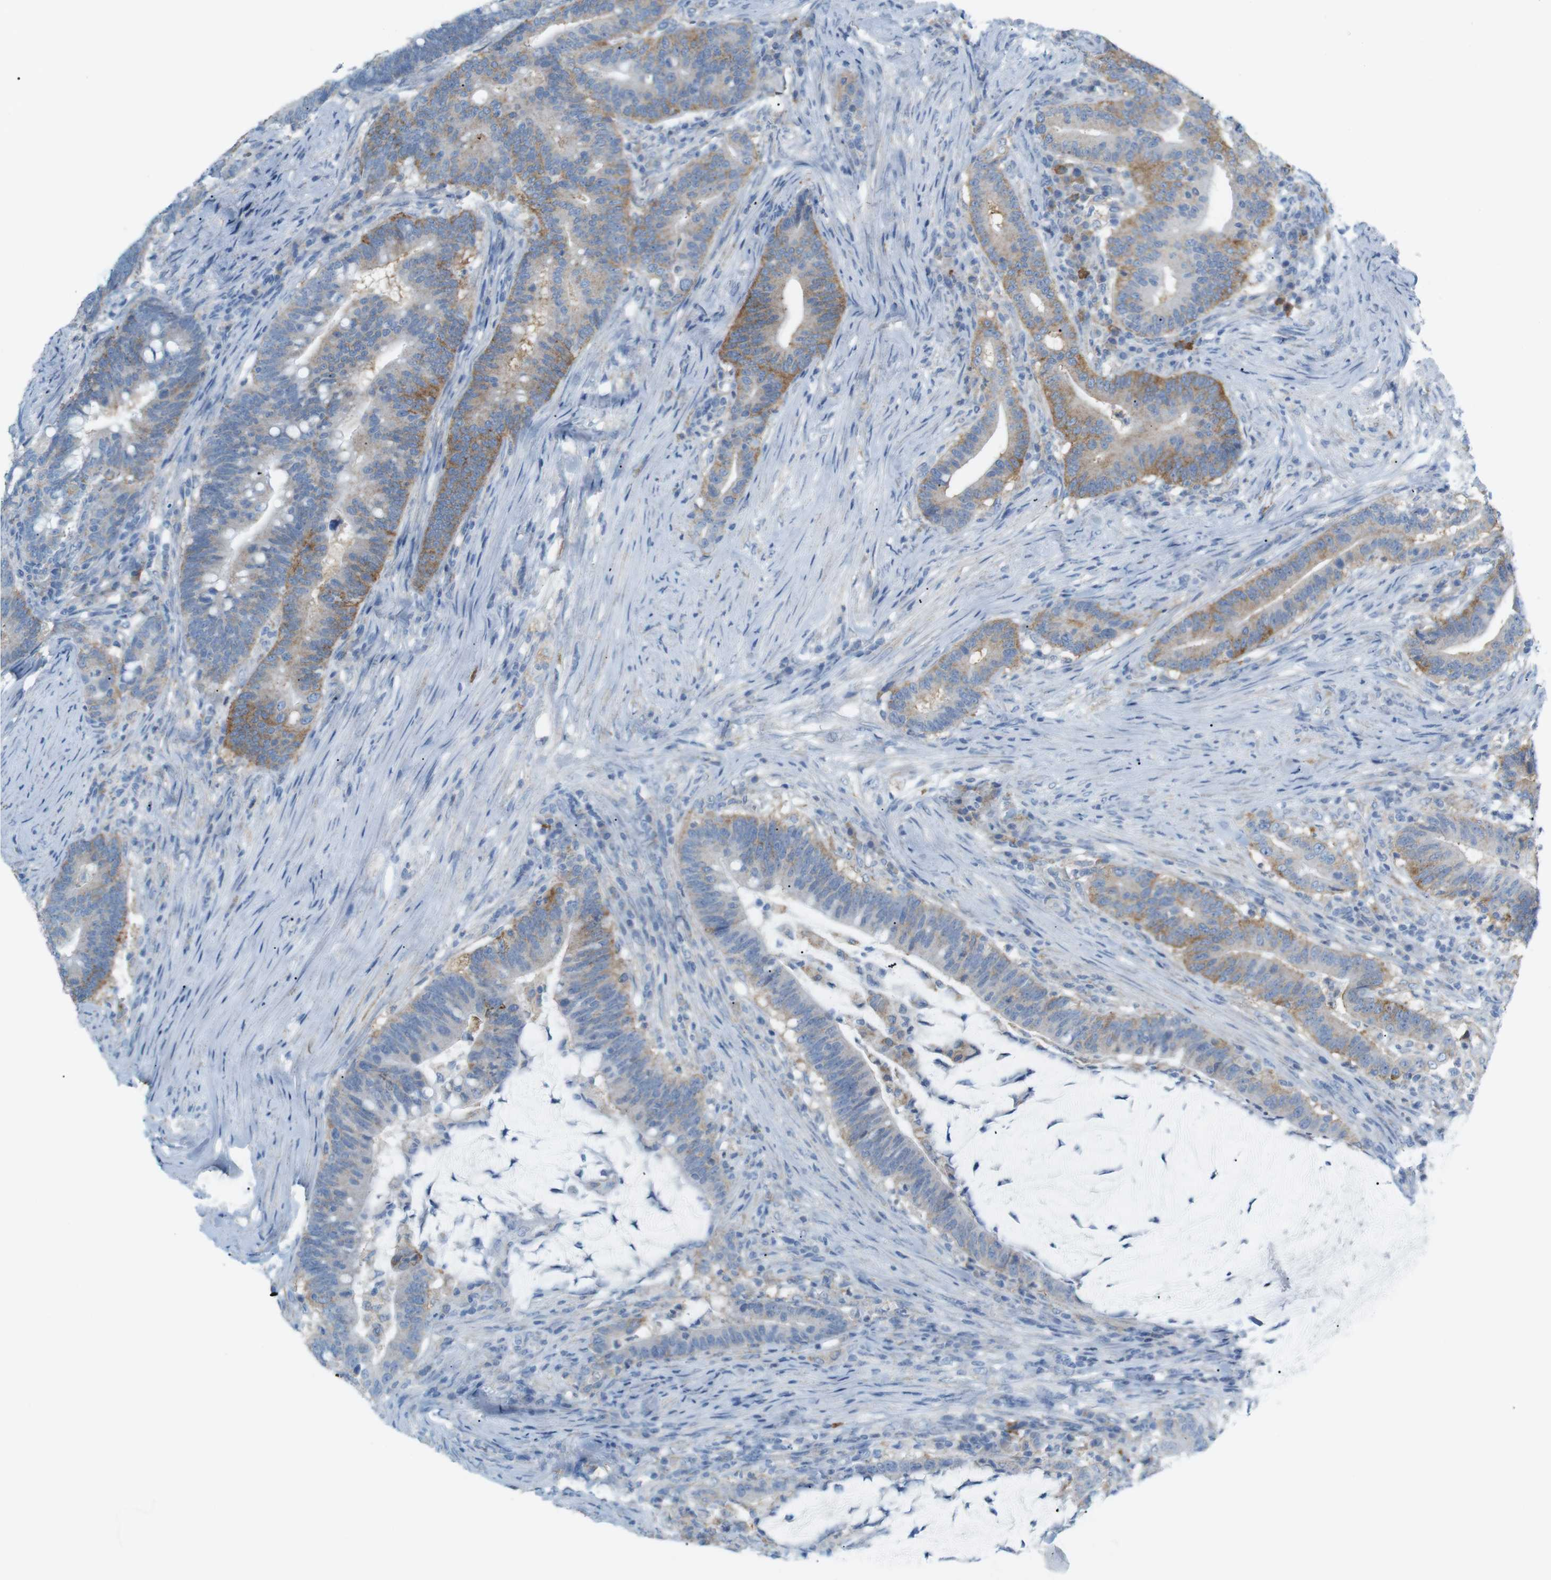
{"staining": {"intensity": "moderate", "quantity": "25%-75%", "location": "cytoplasmic/membranous"}, "tissue": "colorectal cancer", "cell_type": "Tumor cells", "image_type": "cancer", "snomed": [{"axis": "morphology", "description": "Normal tissue, NOS"}, {"axis": "morphology", "description": "Adenocarcinoma, NOS"}, {"axis": "topography", "description": "Colon"}], "caption": "Protein staining of adenocarcinoma (colorectal) tissue exhibits moderate cytoplasmic/membranous positivity in about 25%-75% of tumor cells. (IHC, brightfield microscopy, high magnification).", "gene": "VAMP1", "patient": {"sex": "female", "age": 66}}